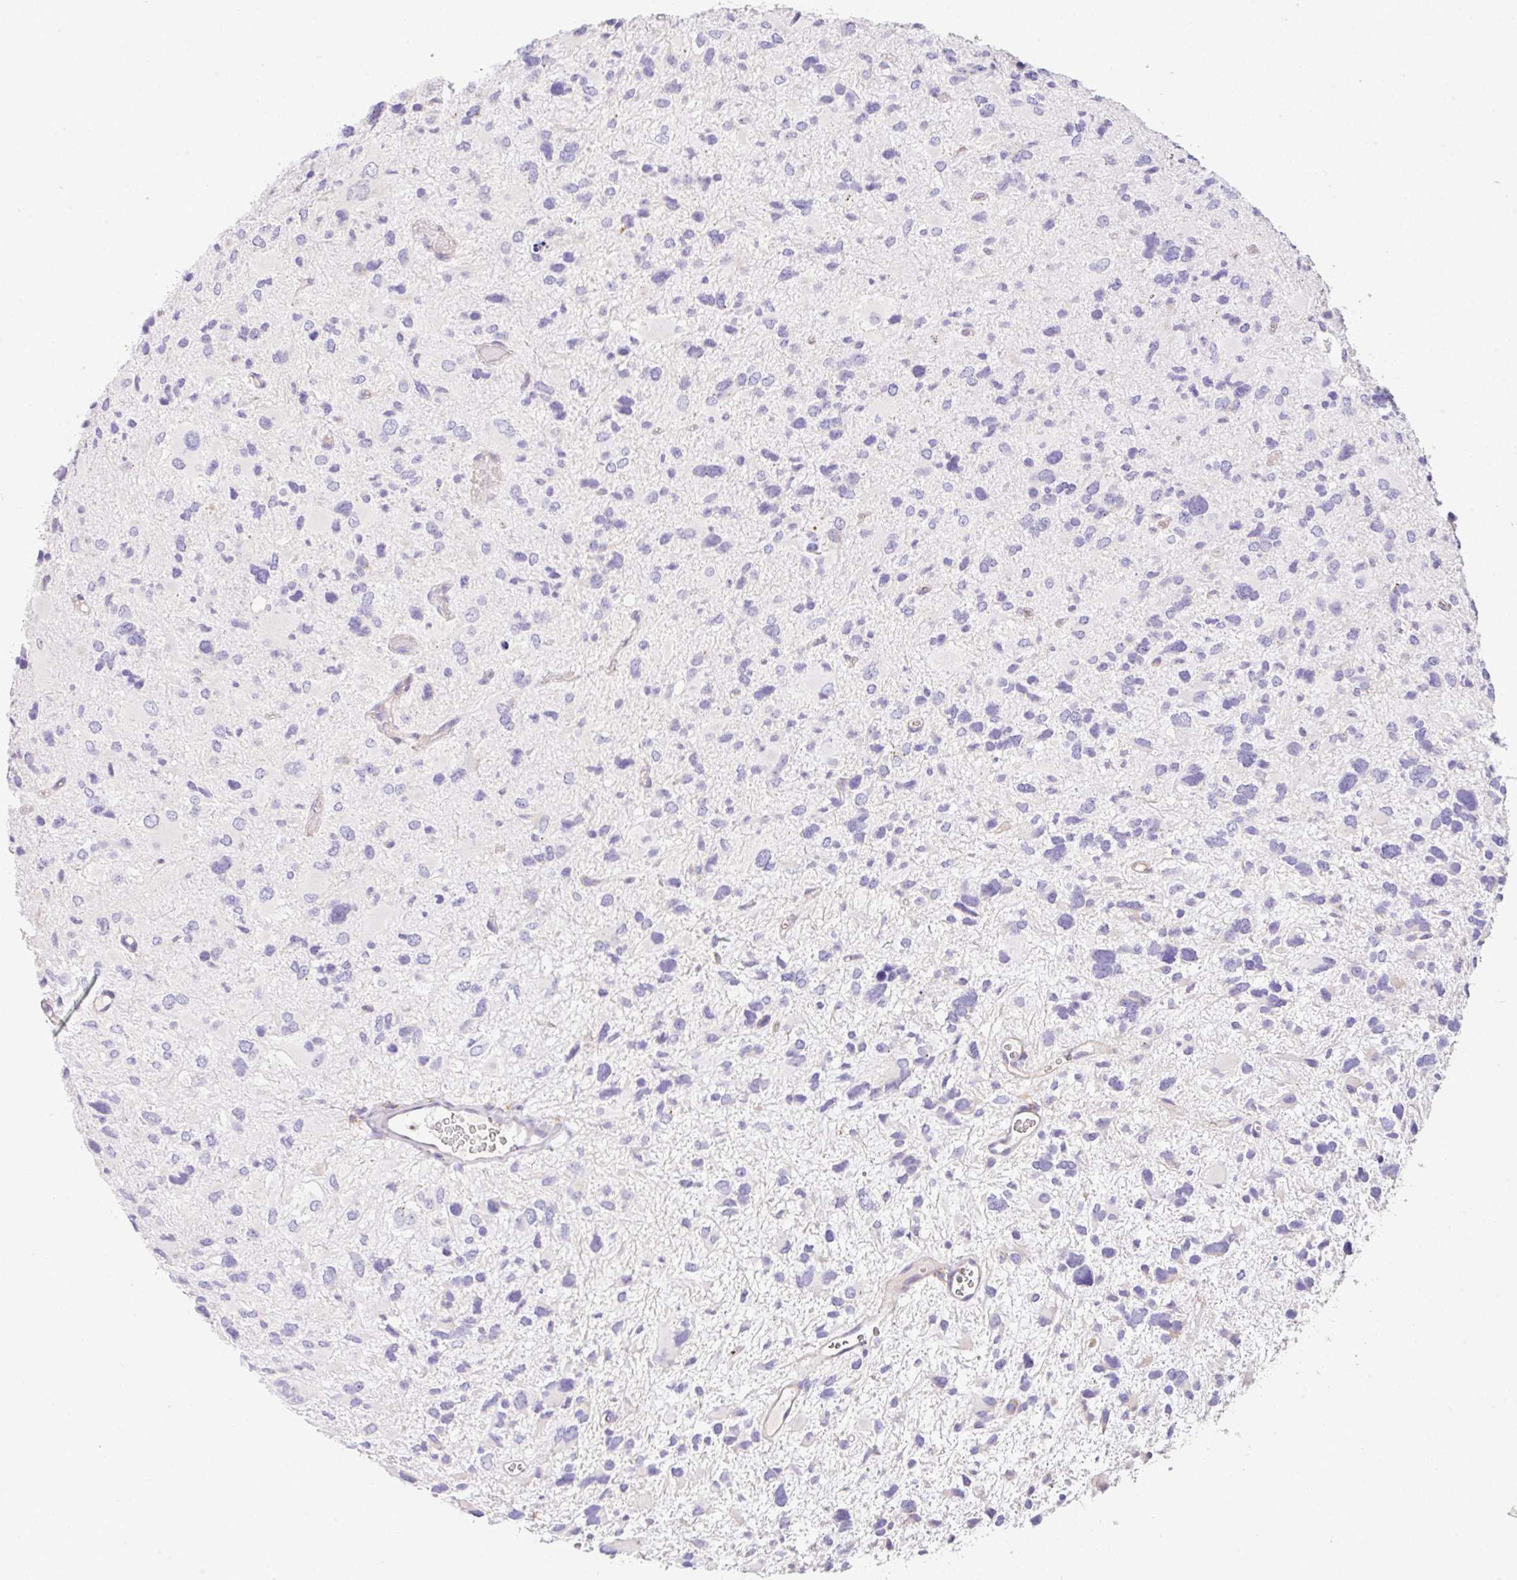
{"staining": {"intensity": "negative", "quantity": "none", "location": "none"}, "tissue": "glioma", "cell_type": "Tumor cells", "image_type": "cancer", "snomed": [{"axis": "morphology", "description": "Glioma, malignant, High grade"}, {"axis": "topography", "description": "Brain"}], "caption": "The photomicrograph shows no staining of tumor cells in malignant glioma (high-grade).", "gene": "EPN3", "patient": {"sex": "female", "age": 11}}